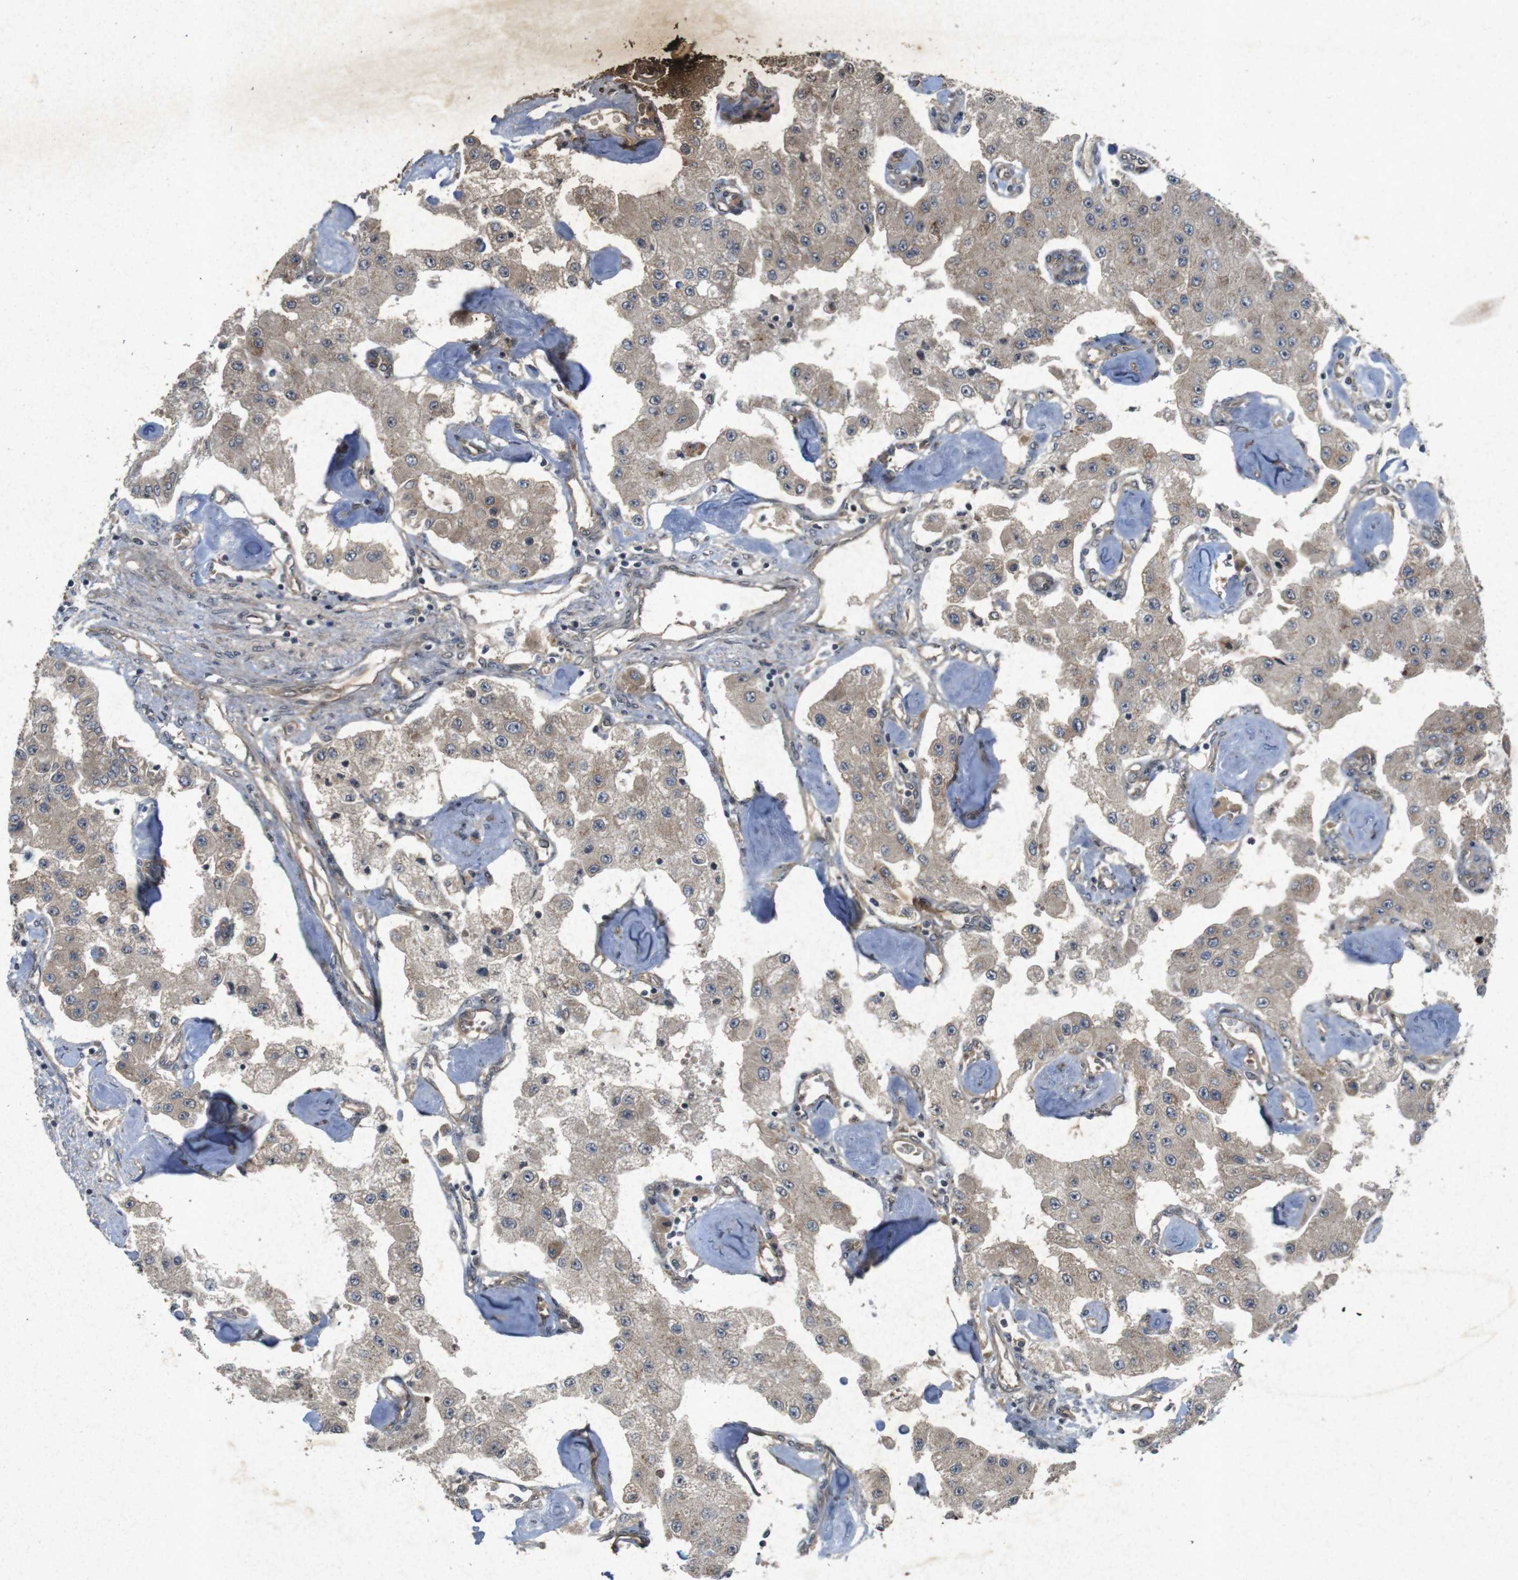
{"staining": {"intensity": "weak", "quantity": ">75%", "location": "cytoplasmic/membranous"}, "tissue": "carcinoid", "cell_type": "Tumor cells", "image_type": "cancer", "snomed": [{"axis": "morphology", "description": "Carcinoid, malignant, NOS"}, {"axis": "topography", "description": "Pancreas"}], "caption": "Human carcinoid stained with a protein marker exhibits weak staining in tumor cells.", "gene": "FLCN", "patient": {"sex": "male", "age": 41}}